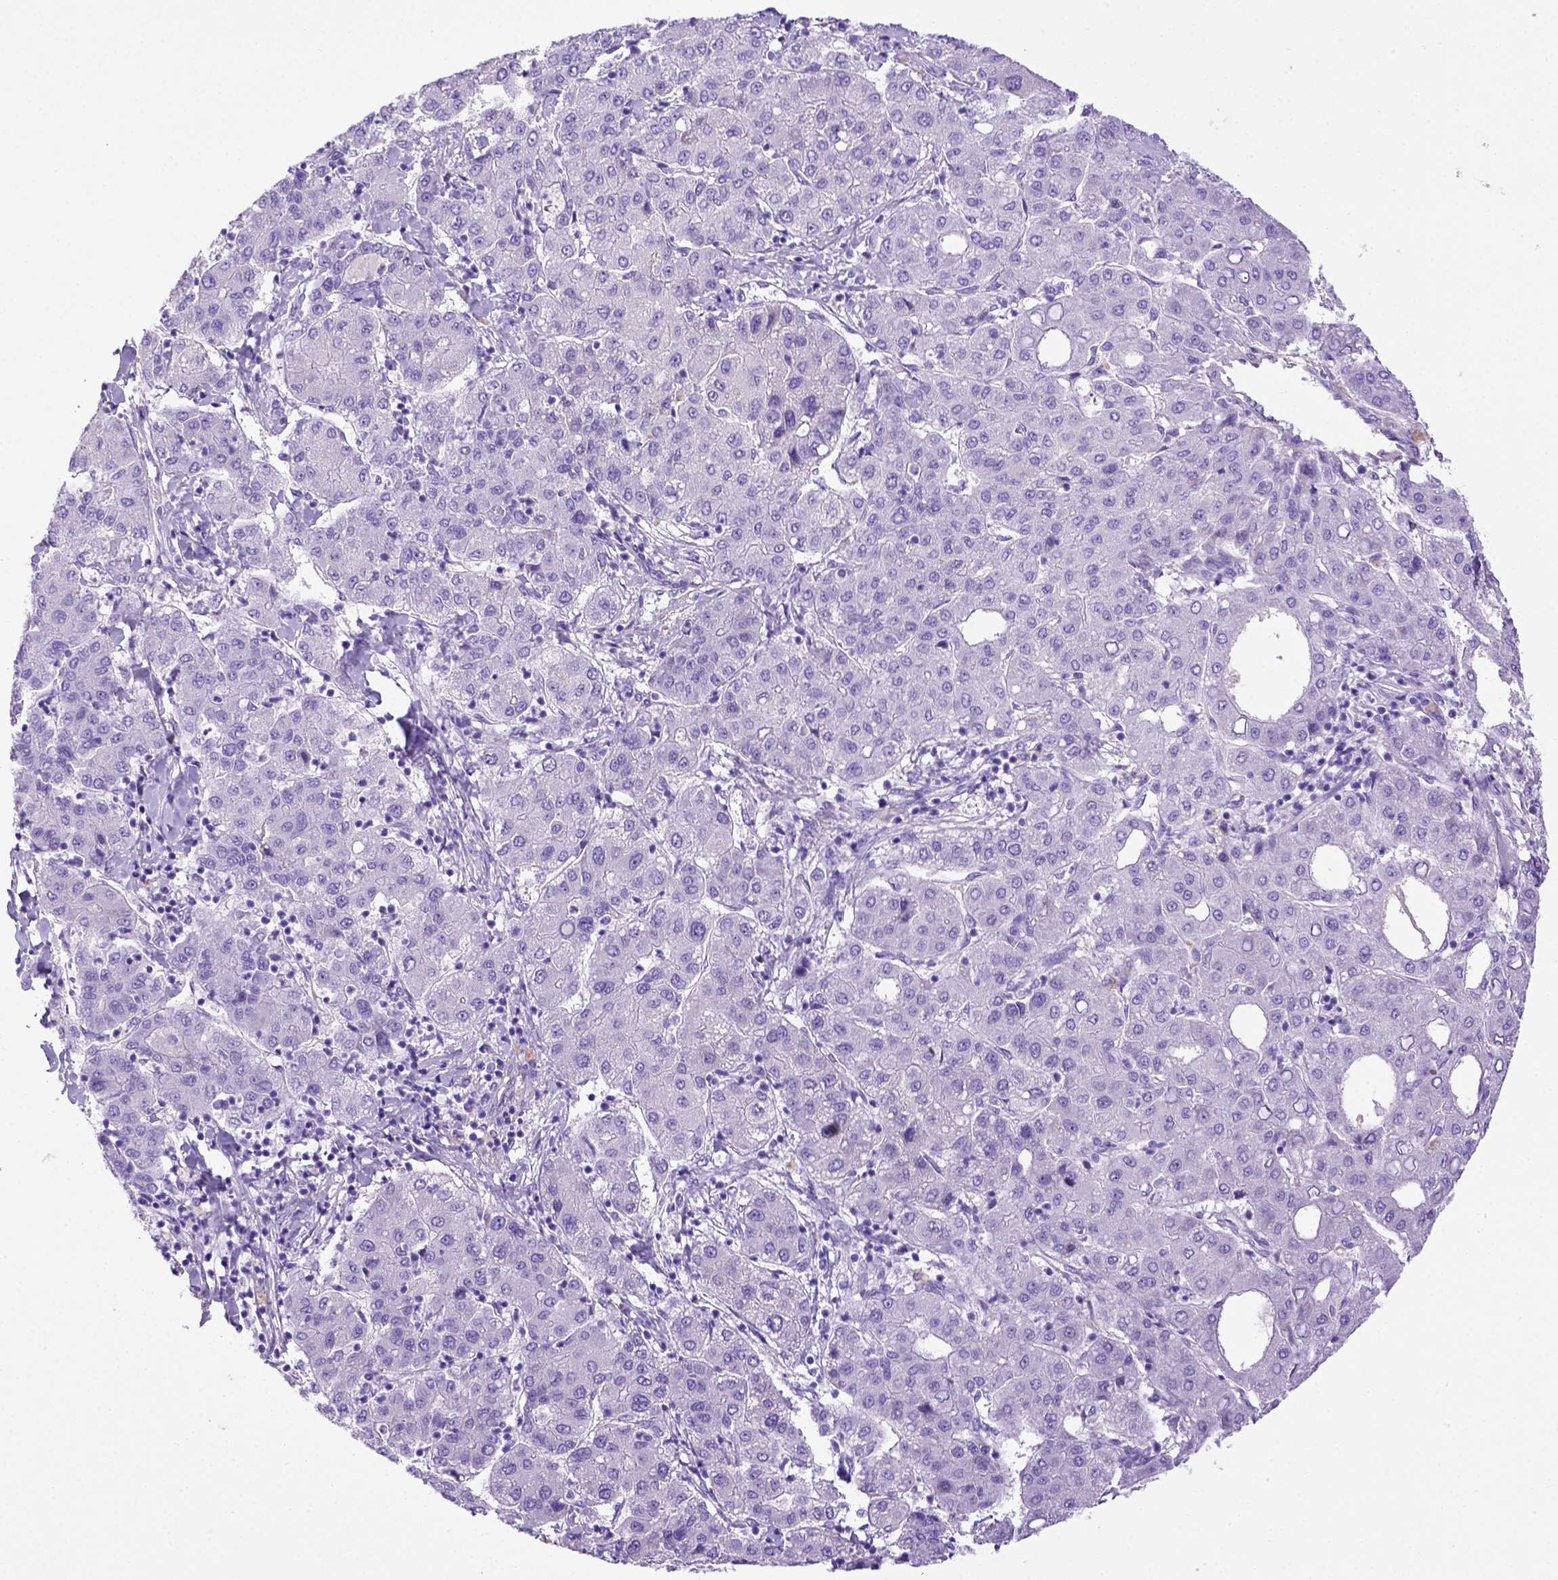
{"staining": {"intensity": "negative", "quantity": "none", "location": "none"}, "tissue": "liver cancer", "cell_type": "Tumor cells", "image_type": "cancer", "snomed": [{"axis": "morphology", "description": "Carcinoma, Hepatocellular, NOS"}, {"axis": "topography", "description": "Liver"}], "caption": "Immunohistochemical staining of liver cancer shows no significant expression in tumor cells.", "gene": "LRRC18", "patient": {"sex": "male", "age": 65}}